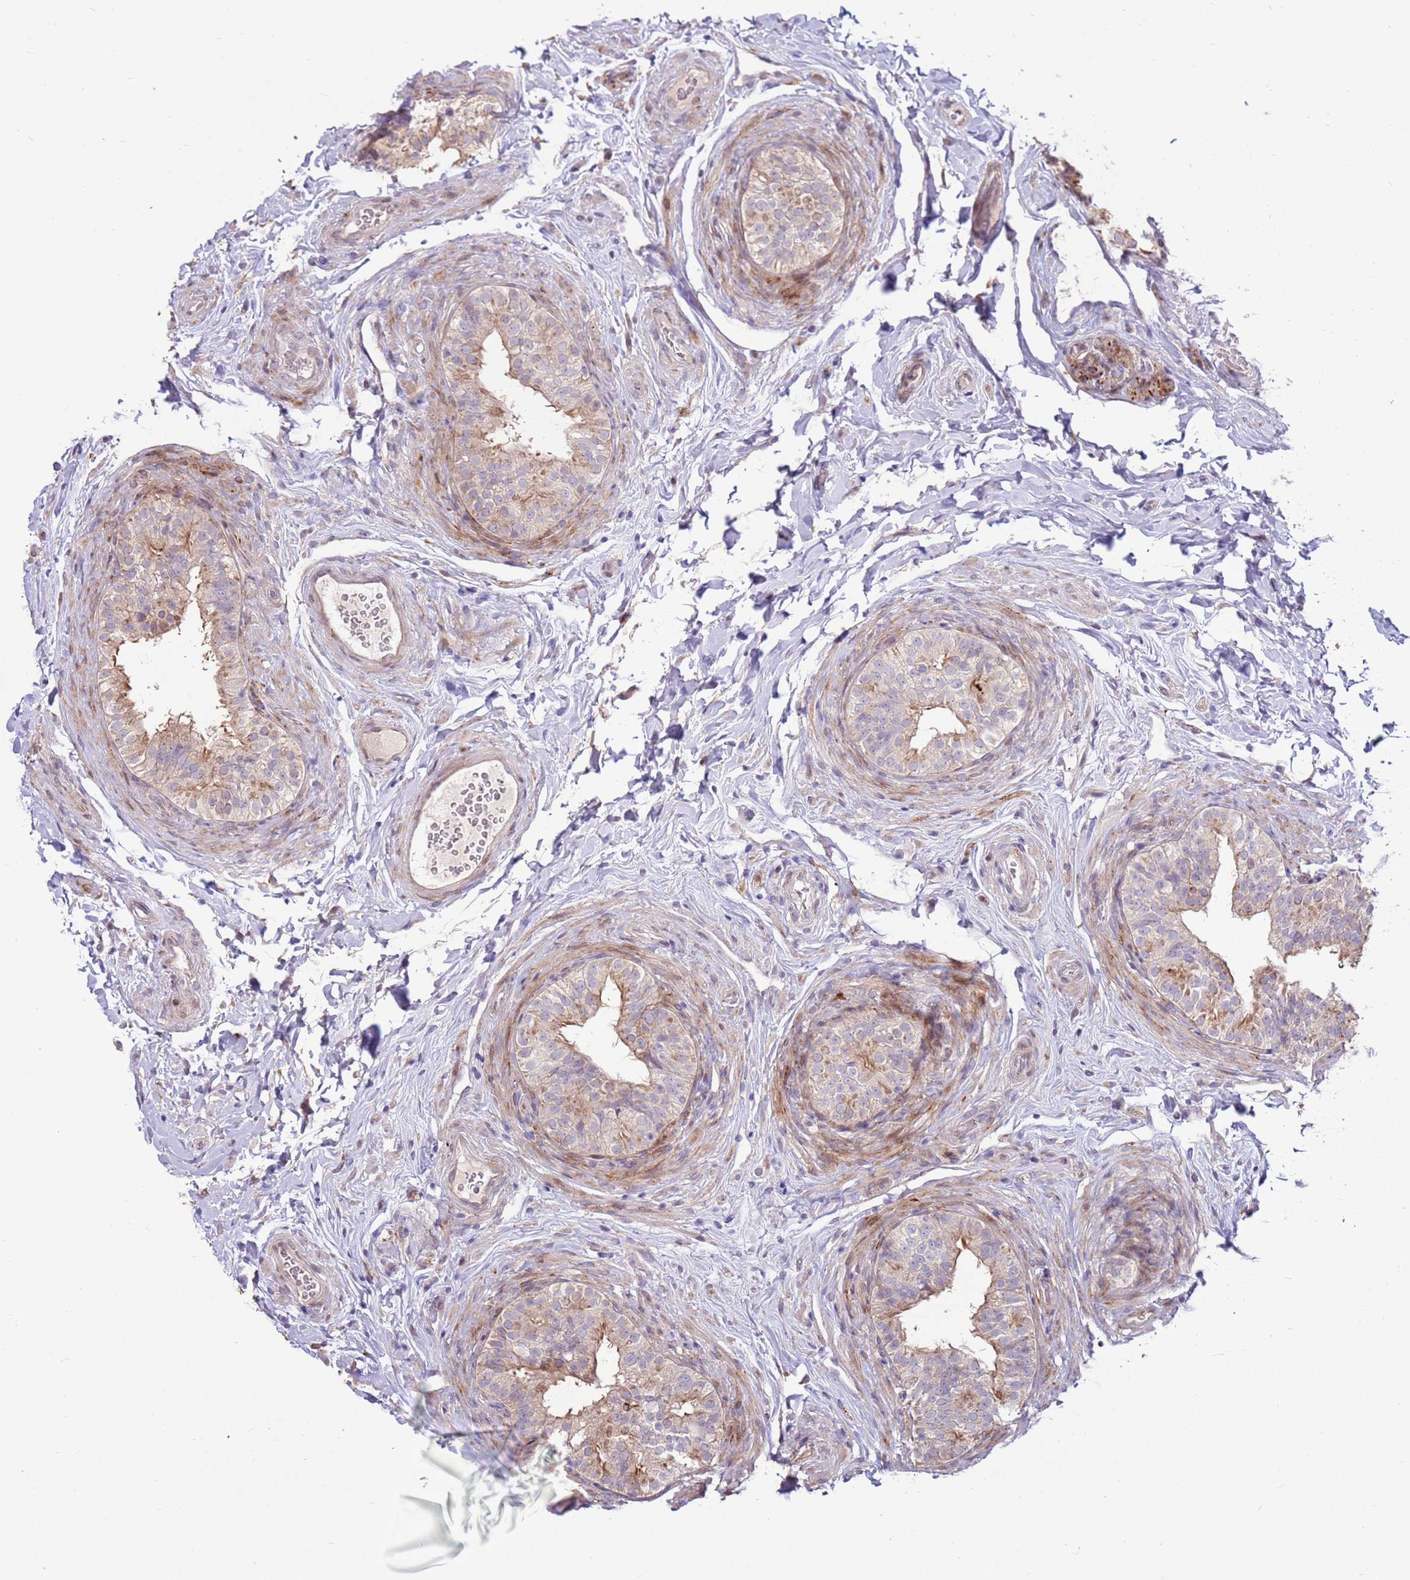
{"staining": {"intensity": "weak", "quantity": "<25%", "location": "cytoplasmic/membranous,nuclear"}, "tissue": "epididymis", "cell_type": "Glandular cells", "image_type": "normal", "snomed": [{"axis": "morphology", "description": "Normal tissue, NOS"}, {"axis": "topography", "description": "Epididymis"}], "caption": "IHC histopathology image of unremarkable epididymis: human epididymis stained with DAB exhibits no significant protein positivity in glandular cells.", "gene": "LGI4", "patient": {"sex": "male", "age": 49}}